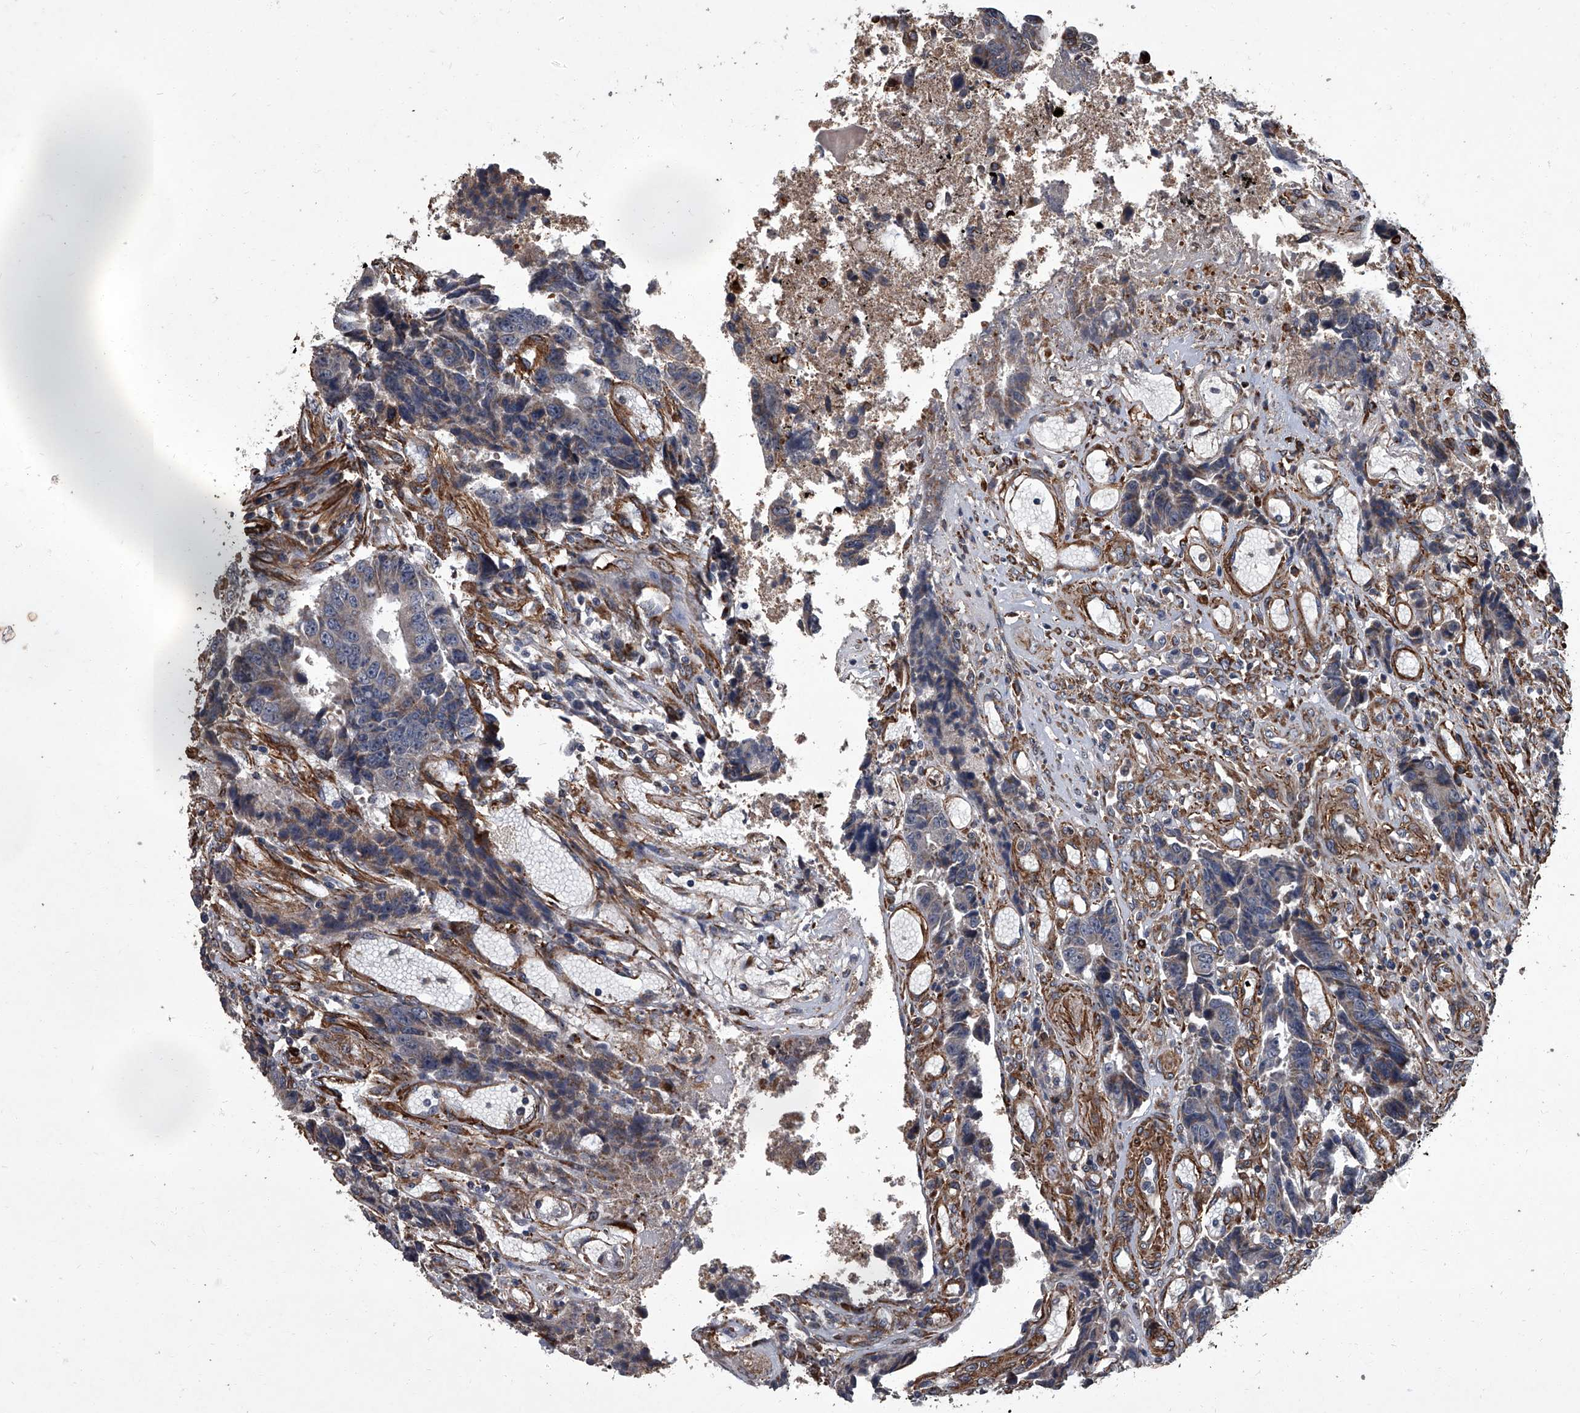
{"staining": {"intensity": "negative", "quantity": "none", "location": "none"}, "tissue": "colorectal cancer", "cell_type": "Tumor cells", "image_type": "cancer", "snomed": [{"axis": "morphology", "description": "Adenocarcinoma, NOS"}, {"axis": "topography", "description": "Rectum"}], "caption": "Colorectal adenocarcinoma was stained to show a protein in brown. There is no significant staining in tumor cells.", "gene": "SIRT4", "patient": {"sex": "male", "age": 84}}